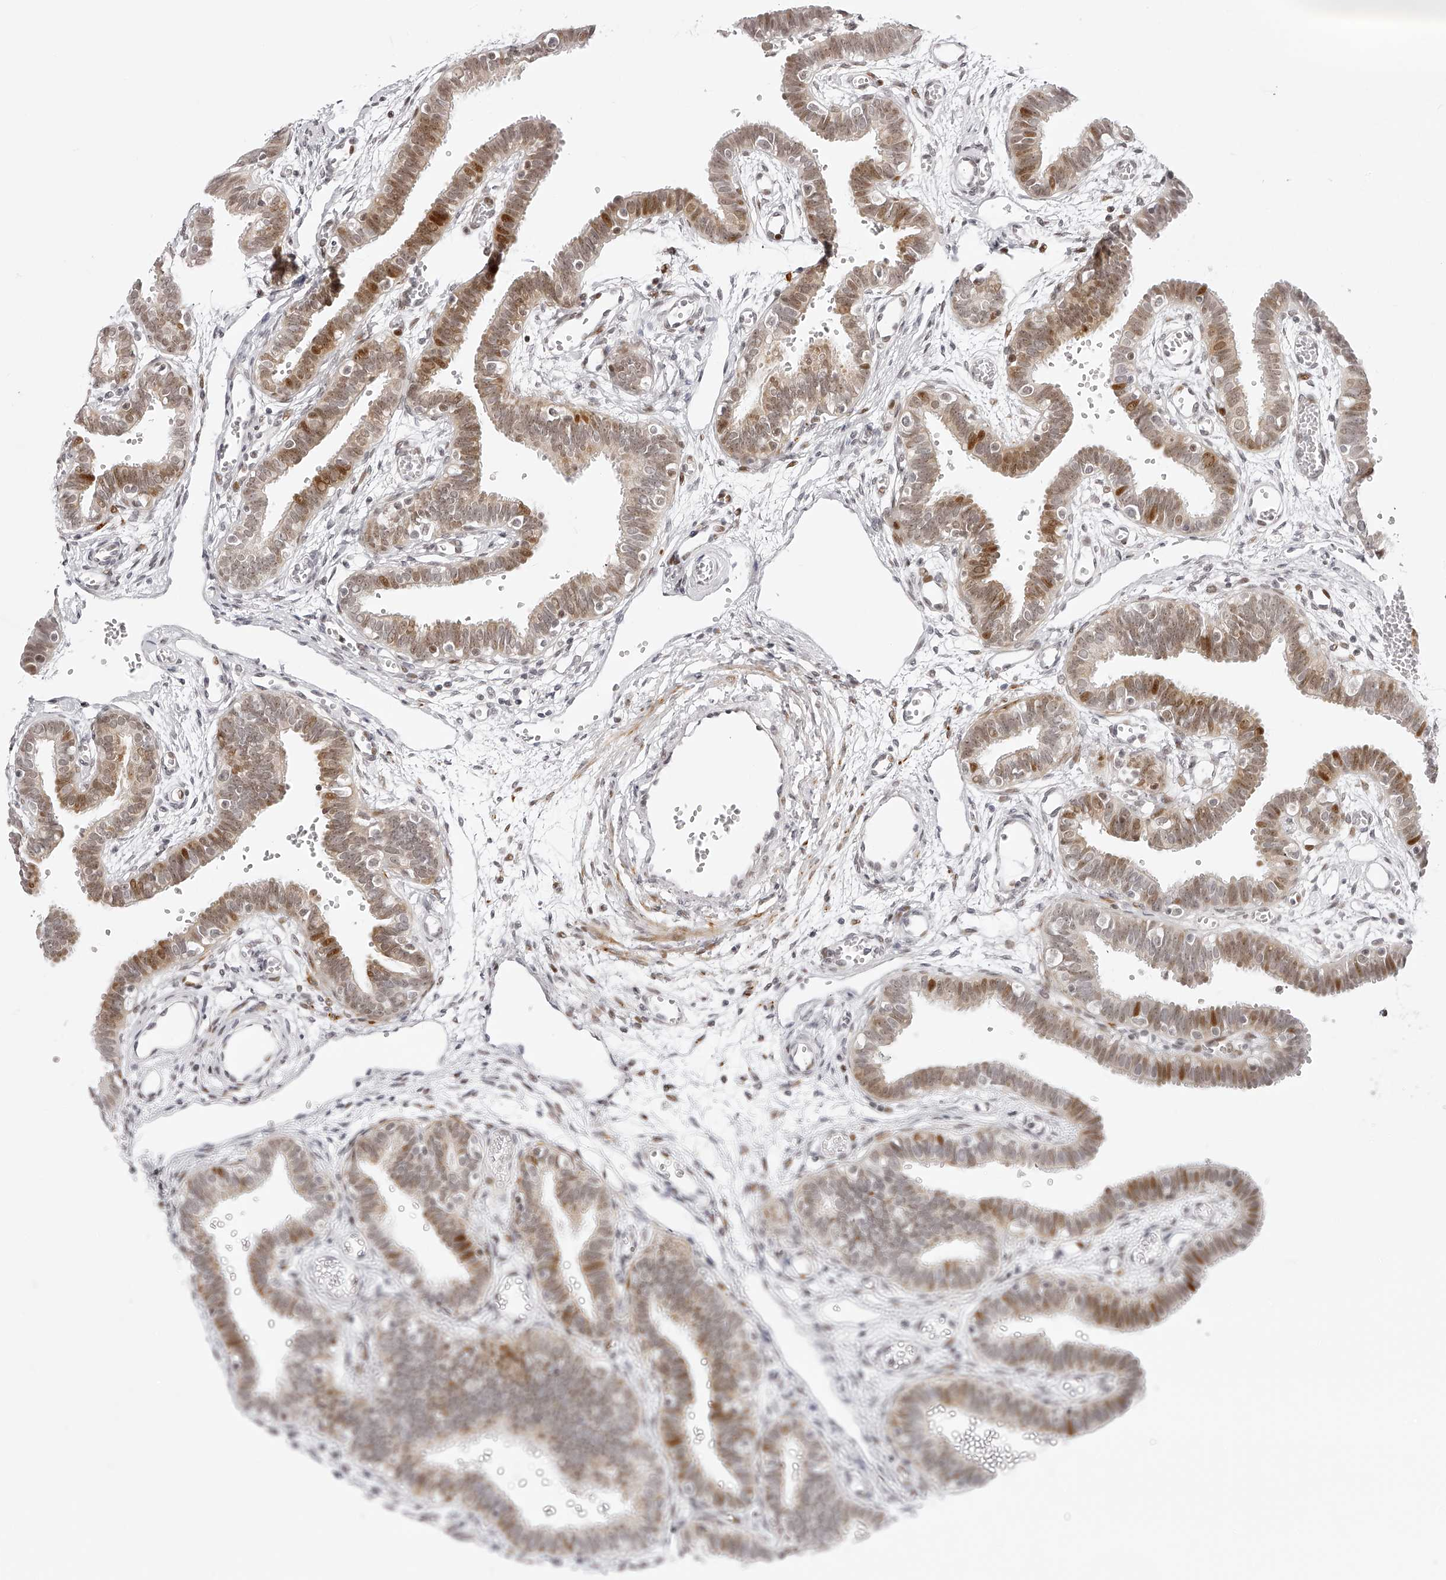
{"staining": {"intensity": "moderate", "quantity": "<25%", "location": "cytoplasmic/membranous,nuclear"}, "tissue": "fallopian tube", "cell_type": "Glandular cells", "image_type": "normal", "snomed": [{"axis": "morphology", "description": "Normal tissue, NOS"}, {"axis": "topography", "description": "Fallopian tube"}, {"axis": "topography", "description": "Placenta"}], "caption": "This photomicrograph reveals benign fallopian tube stained with immunohistochemistry to label a protein in brown. The cytoplasmic/membranous,nuclear of glandular cells show moderate positivity for the protein. Nuclei are counter-stained blue.", "gene": "PLEKHG1", "patient": {"sex": "female", "age": 32}}